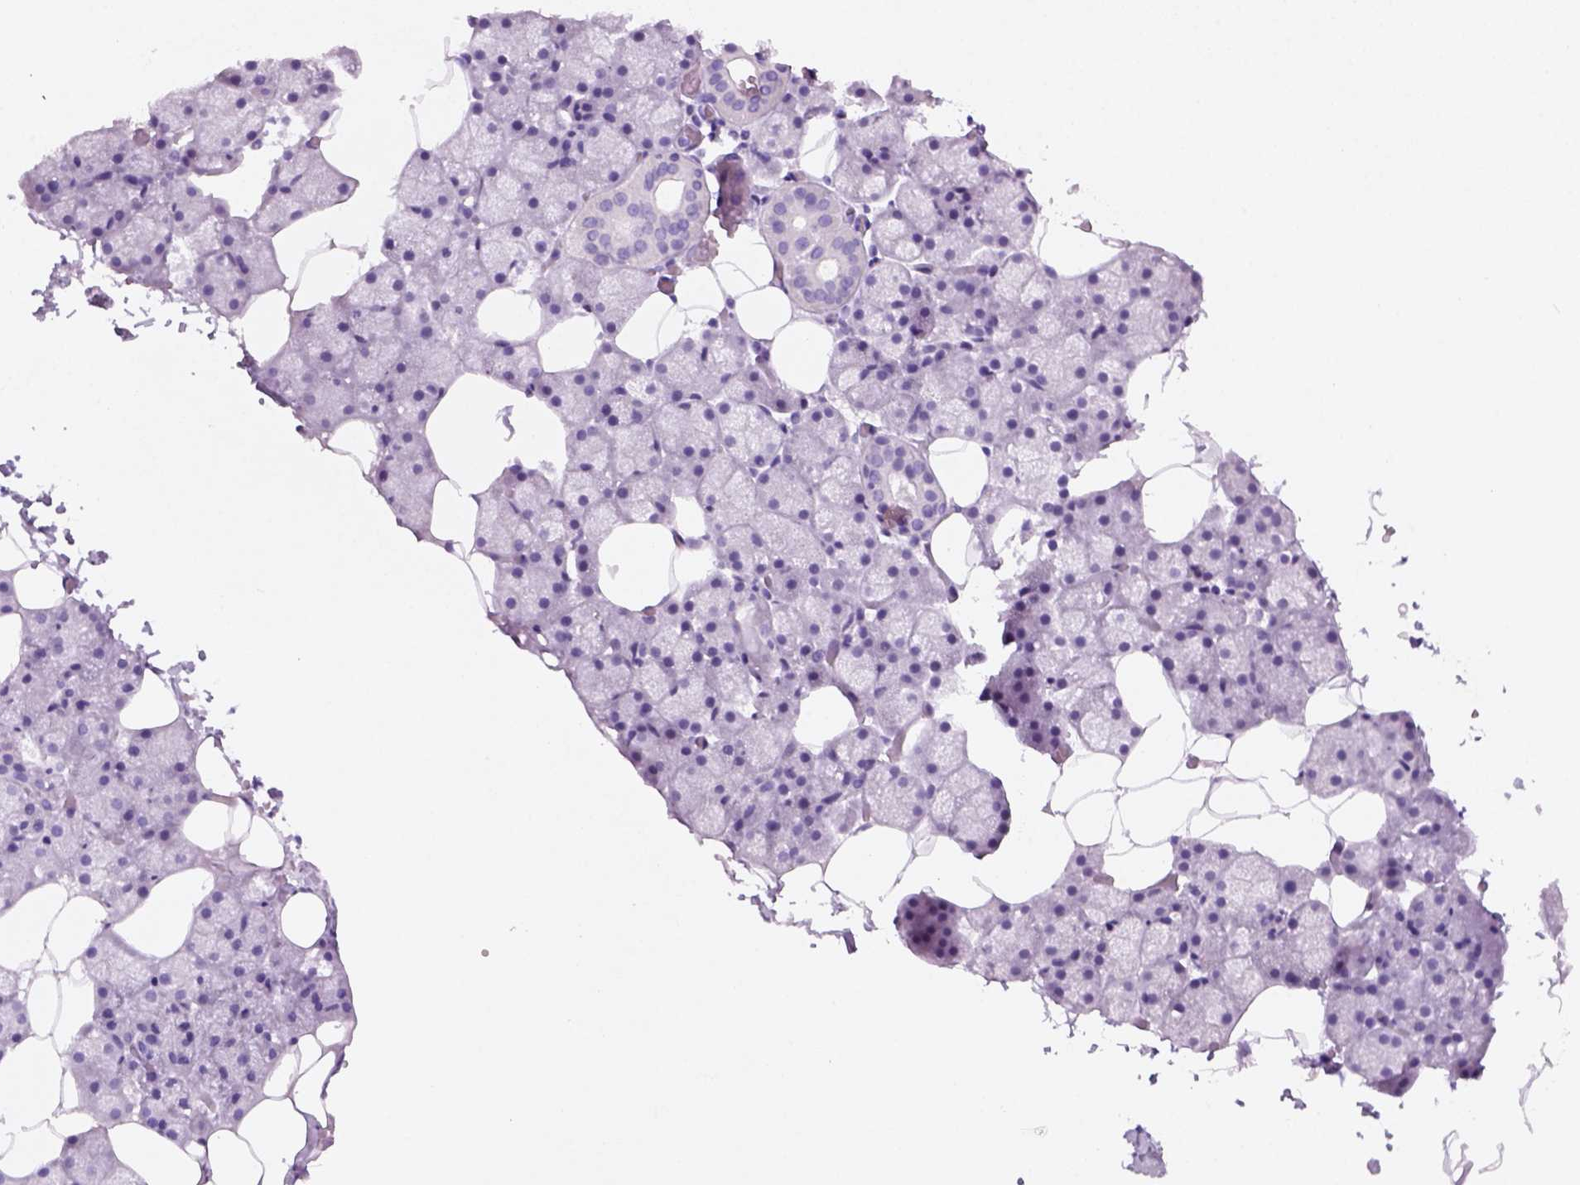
{"staining": {"intensity": "negative", "quantity": "none", "location": "none"}, "tissue": "salivary gland", "cell_type": "Glandular cells", "image_type": "normal", "snomed": [{"axis": "morphology", "description": "Normal tissue, NOS"}, {"axis": "topography", "description": "Salivary gland"}], "caption": "The micrograph displays no staining of glandular cells in unremarkable salivary gland. (Brightfield microscopy of DAB immunohistochemistry at high magnification).", "gene": "KRTAP11", "patient": {"sex": "male", "age": 38}}